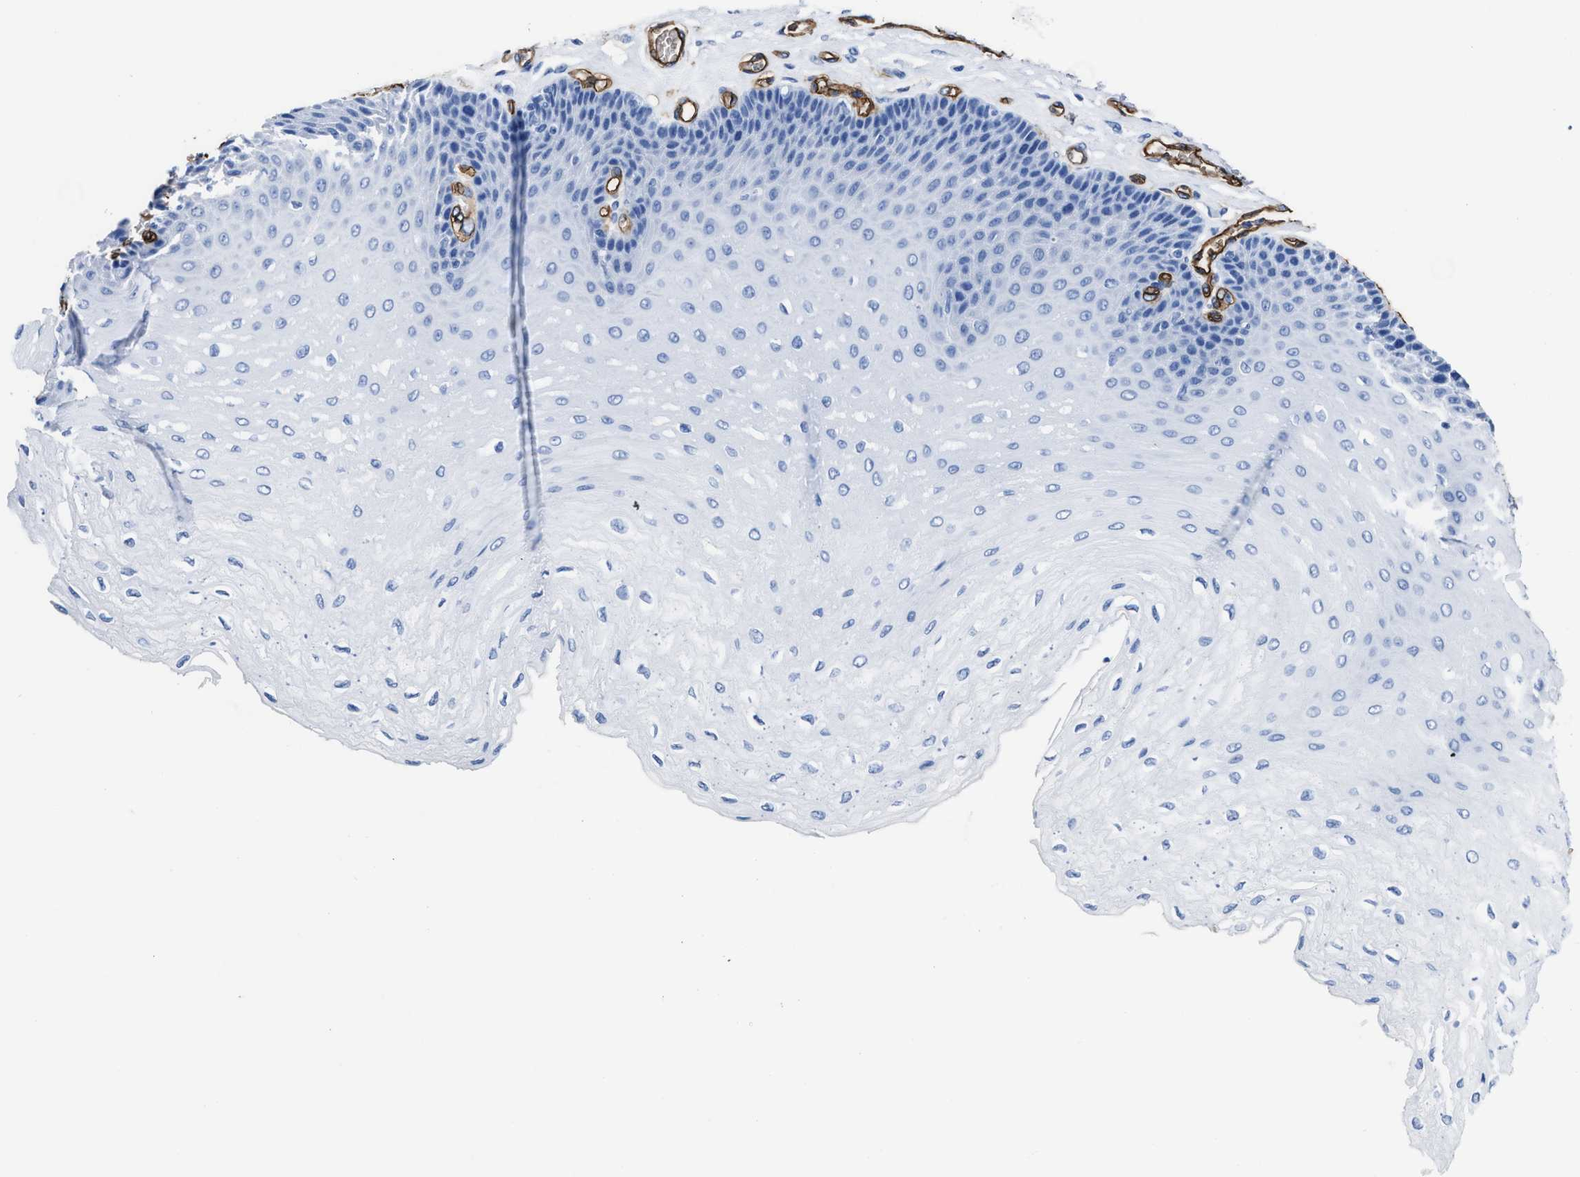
{"staining": {"intensity": "negative", "quantity": "none", "location": "none"}, "tissue": "esophagus", "cell_type": "Squamous epithelial cells", "image_type": "normal", "snomed": [{"axis": "morphology", "description": "Normal tissue, NOS"}, {"axis": "topography", "description": "Esophagus"}], "caption": "Immunohistochemistry (IHC) image of normal esophagus: human esophagus stained with DAB shows no significant protein expression in squamous epithelial cells.", "gene": "AQP1", "patient": {"sex": "female", "age": 72}}